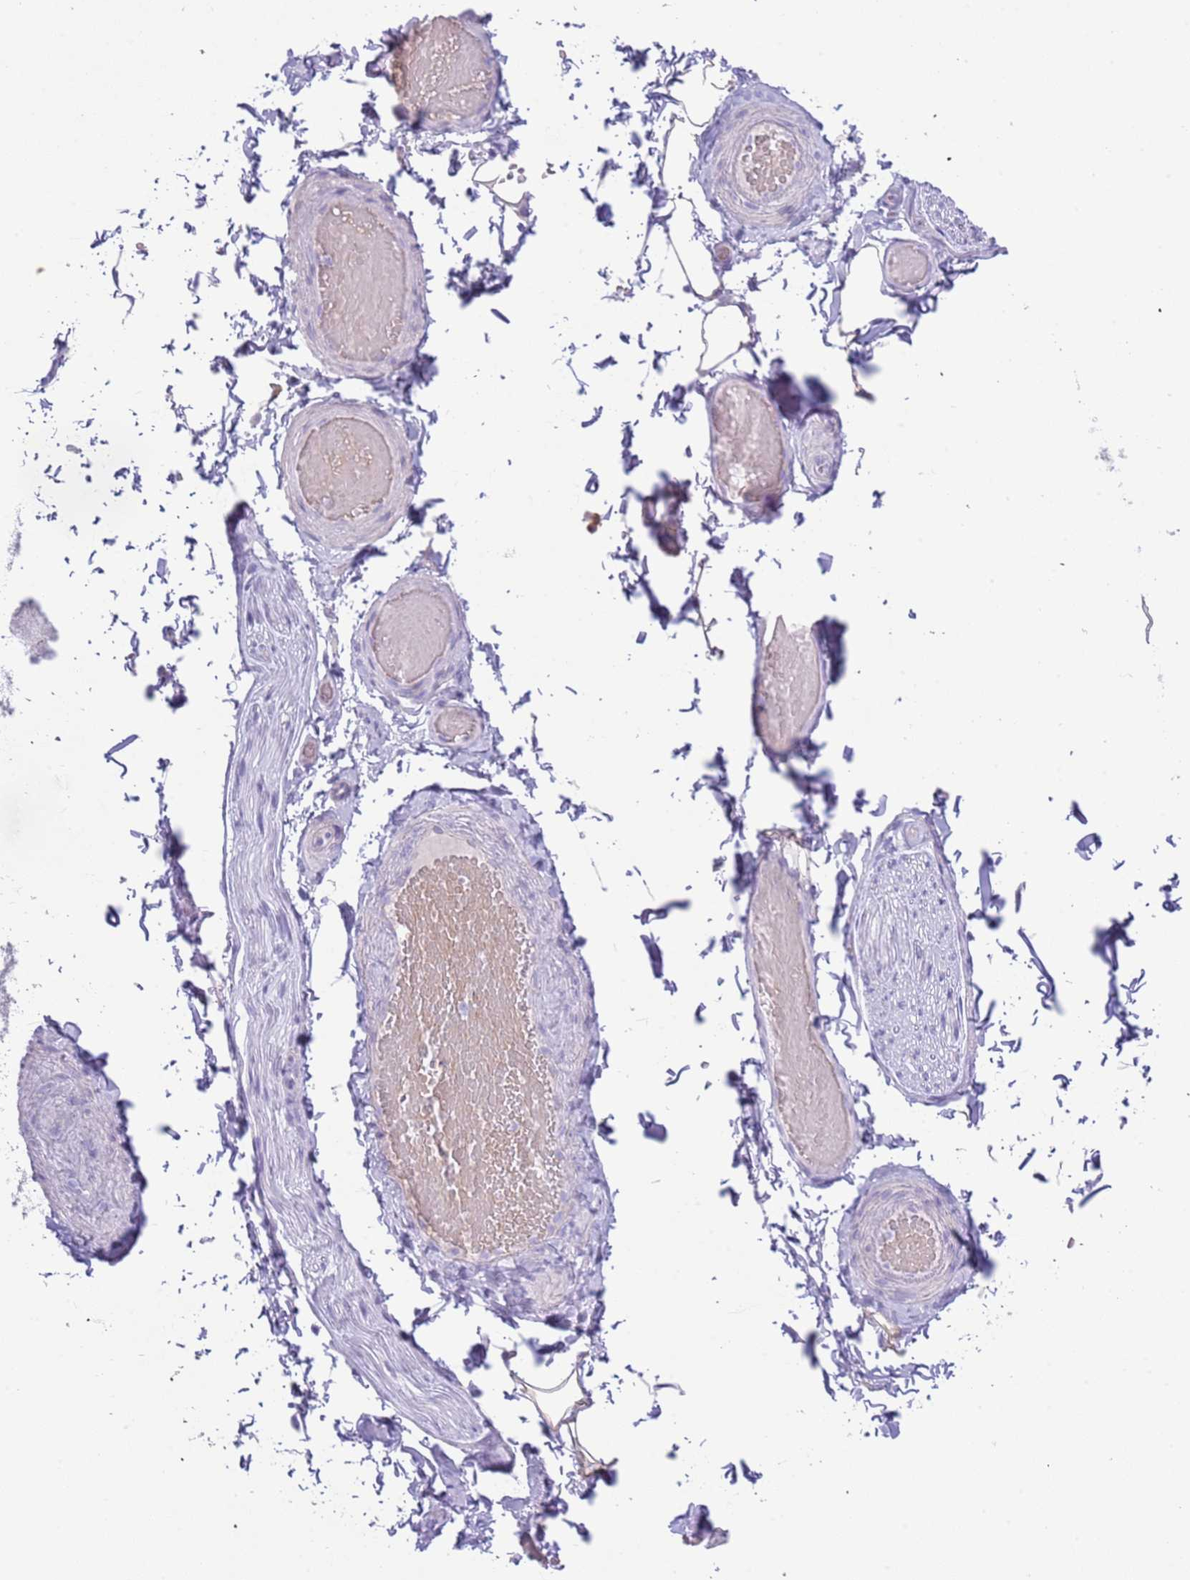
{"staining": {"intensity": "negative", "quantity": "none", "location": "none"}, "tissue": "adipose tissue", "cell_type": "Adipocytes", "image_type": "normal", "snomed": [{"axis": "morphology", "description": "Normal tissue, NOS"}, {"axis": "topography", "description": "Soft tissue"}, {"axis": "topography", "description": "Vascular tissue"}, {"axis": "topography", "description": "Peripheral nerve tissue"}], "caption": "DAB (3,3'-diaminobenzidine) immunohistochemical staining of unremarkable adipose tissue displays no significant expression in adipocytes.", "gene": "ACR", "patient": {"sex": "male", "age": 32}}